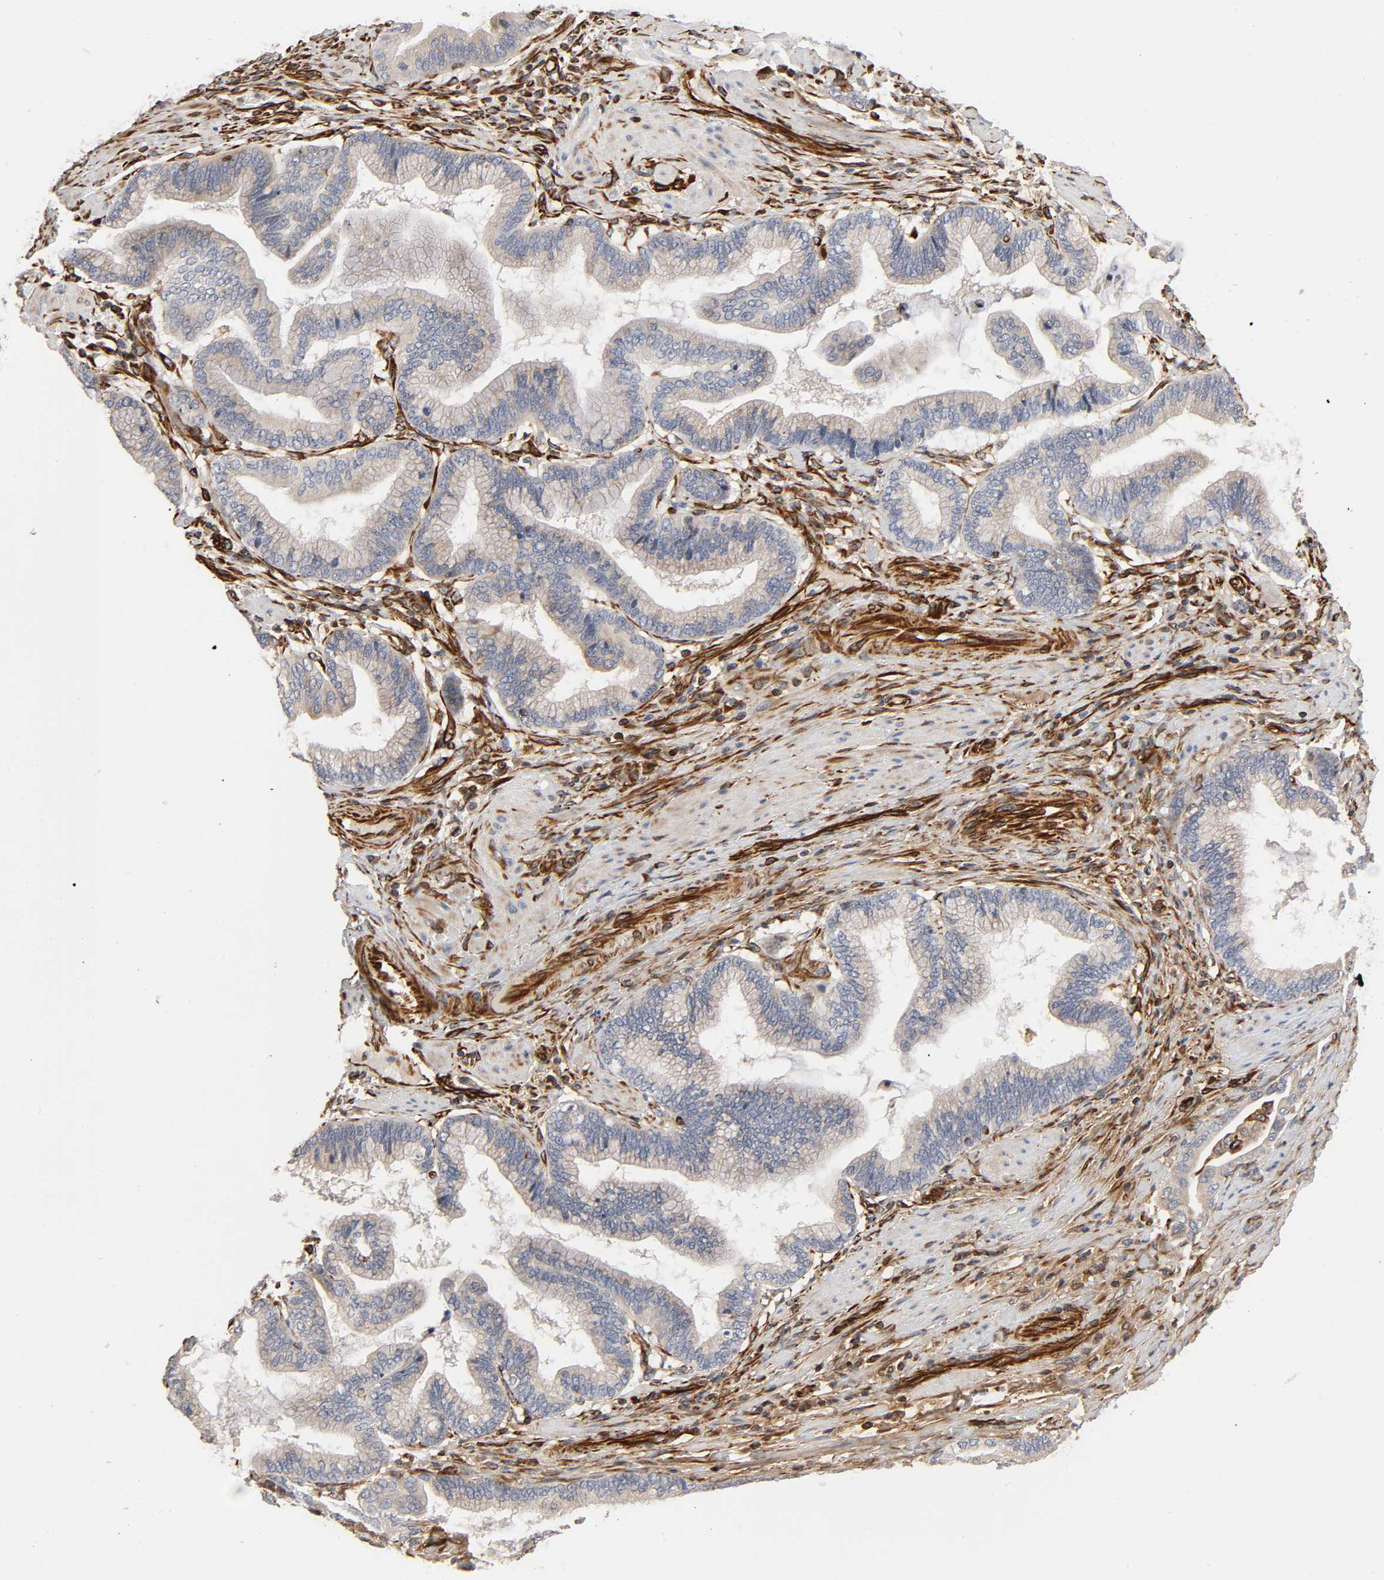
{"staining": {"intensity": "weak", "quantity": "25%-75%", "location": "cytoplasmic/membranous"}, "tissue": "pancreatic cancer", "cell_type": "Tumor cells", "image_type": "cancer", "snomed": [{"axis": "morphology", "description": "Adenocarcinoma, NOS"}, {"axis": "topography", "description": "Pancreas"}], "caption": "Immunohistochemistry of human pancreatic cancer (adenocarcinoma) exhibits low levels of weak cytoplasmic/membranous expression in about 25%-75% of tumor cells. Immunohistochemistry (ihc) stains the protein of interest in brown and the nuclei are stained blue.", "gene": "FAM118A", "patient": {"sex": "female", "age": 64}}